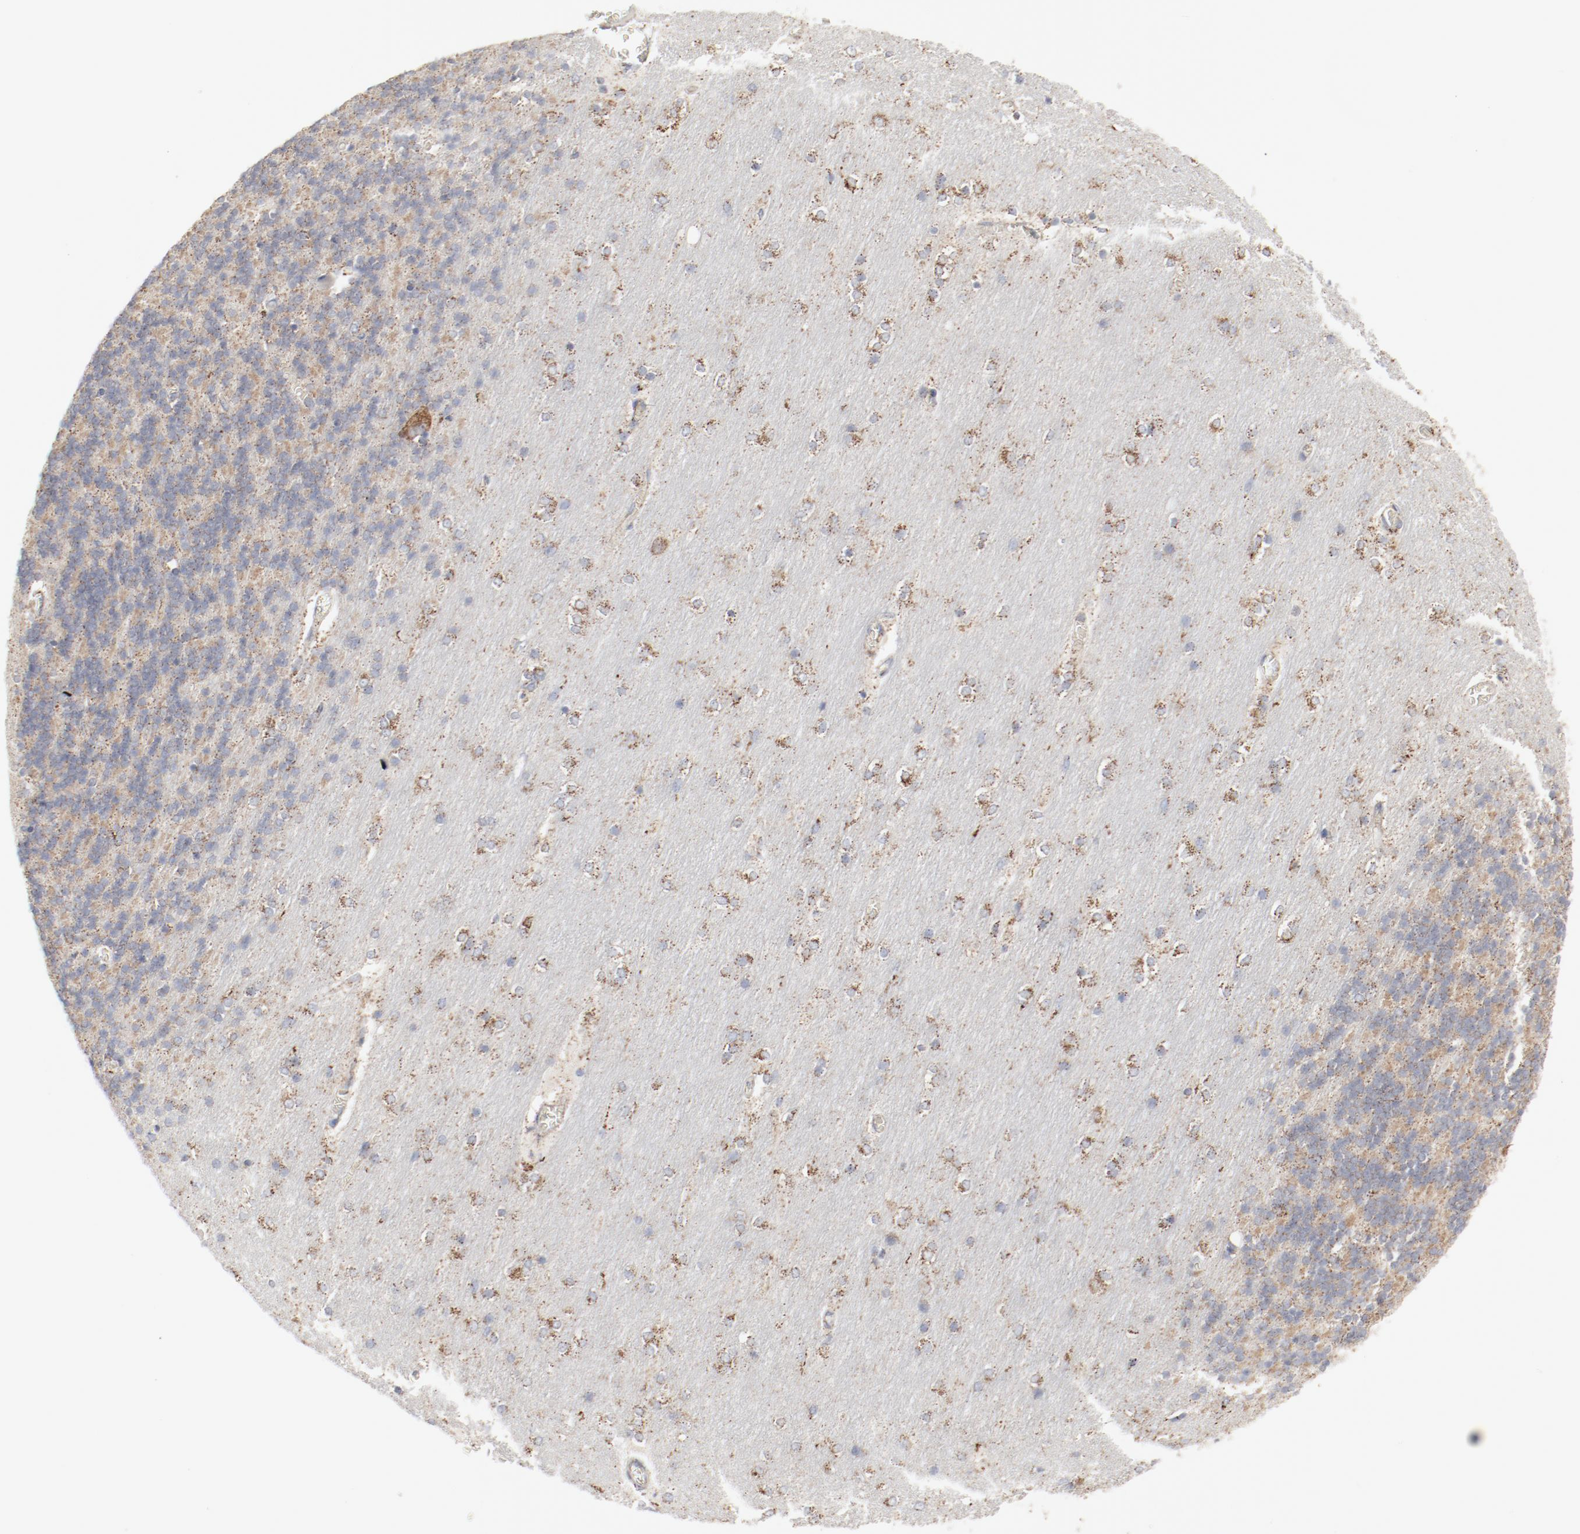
{"staining": {"intensity": "weak", "quantity": ">75%", "location": "cytoplasmic/membranous"}, "tissue": "cerebellum", "cell_type": "Cells in granular layer", "image_type": "normal", "snomed": [{"axis": "morphology", "description": "Normal tissue, NOS"}, {"axis": "topography", "description": "Cerebellum"}], "caption": "Cells in granular layer show weak cytoplasmic/membranous staining in about >75% of cells in unremarkable cerebellum.", "gene": "SETD3", "patient": {"sex": "female", "age": 54}}